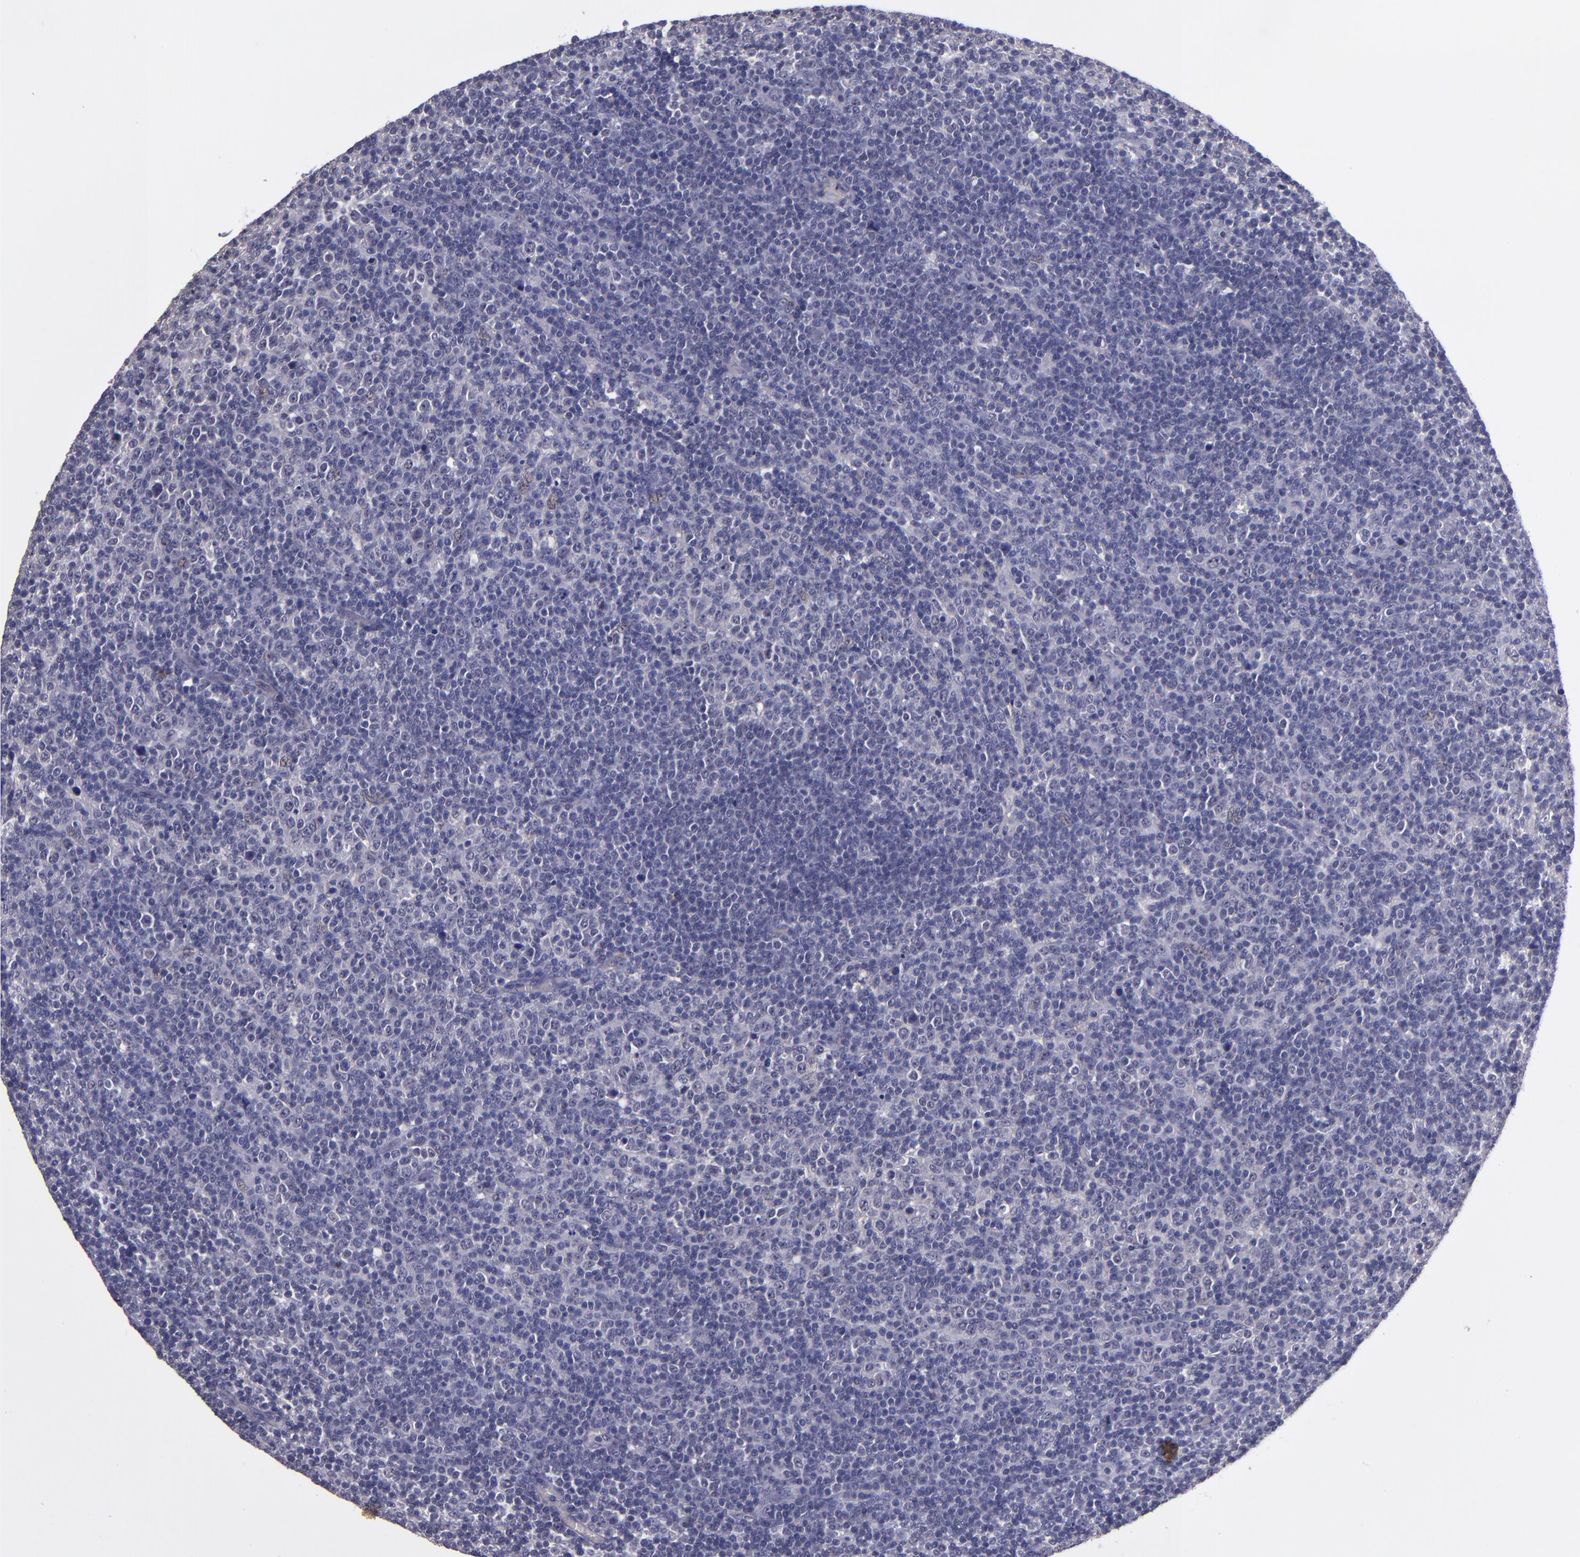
{"staining": {"intensity": "negative", "quantity": "none", "location": "none"}, "tissue": "lymphoma", "cell_type": "Tumor cells", "image_type": "cancer", "snomed": [{"axis": "morphology", "description": "Malignant lymphoma, non-Hodgkin's type, Low grade"}, {"axis": "topography", "description": "Lymph node"}], "caption": "Image shows no protein positivity in tumor cells of lymphoma tissue.", "gene": "CEBPE", "patient": {"sex": "male", "age": 70}}